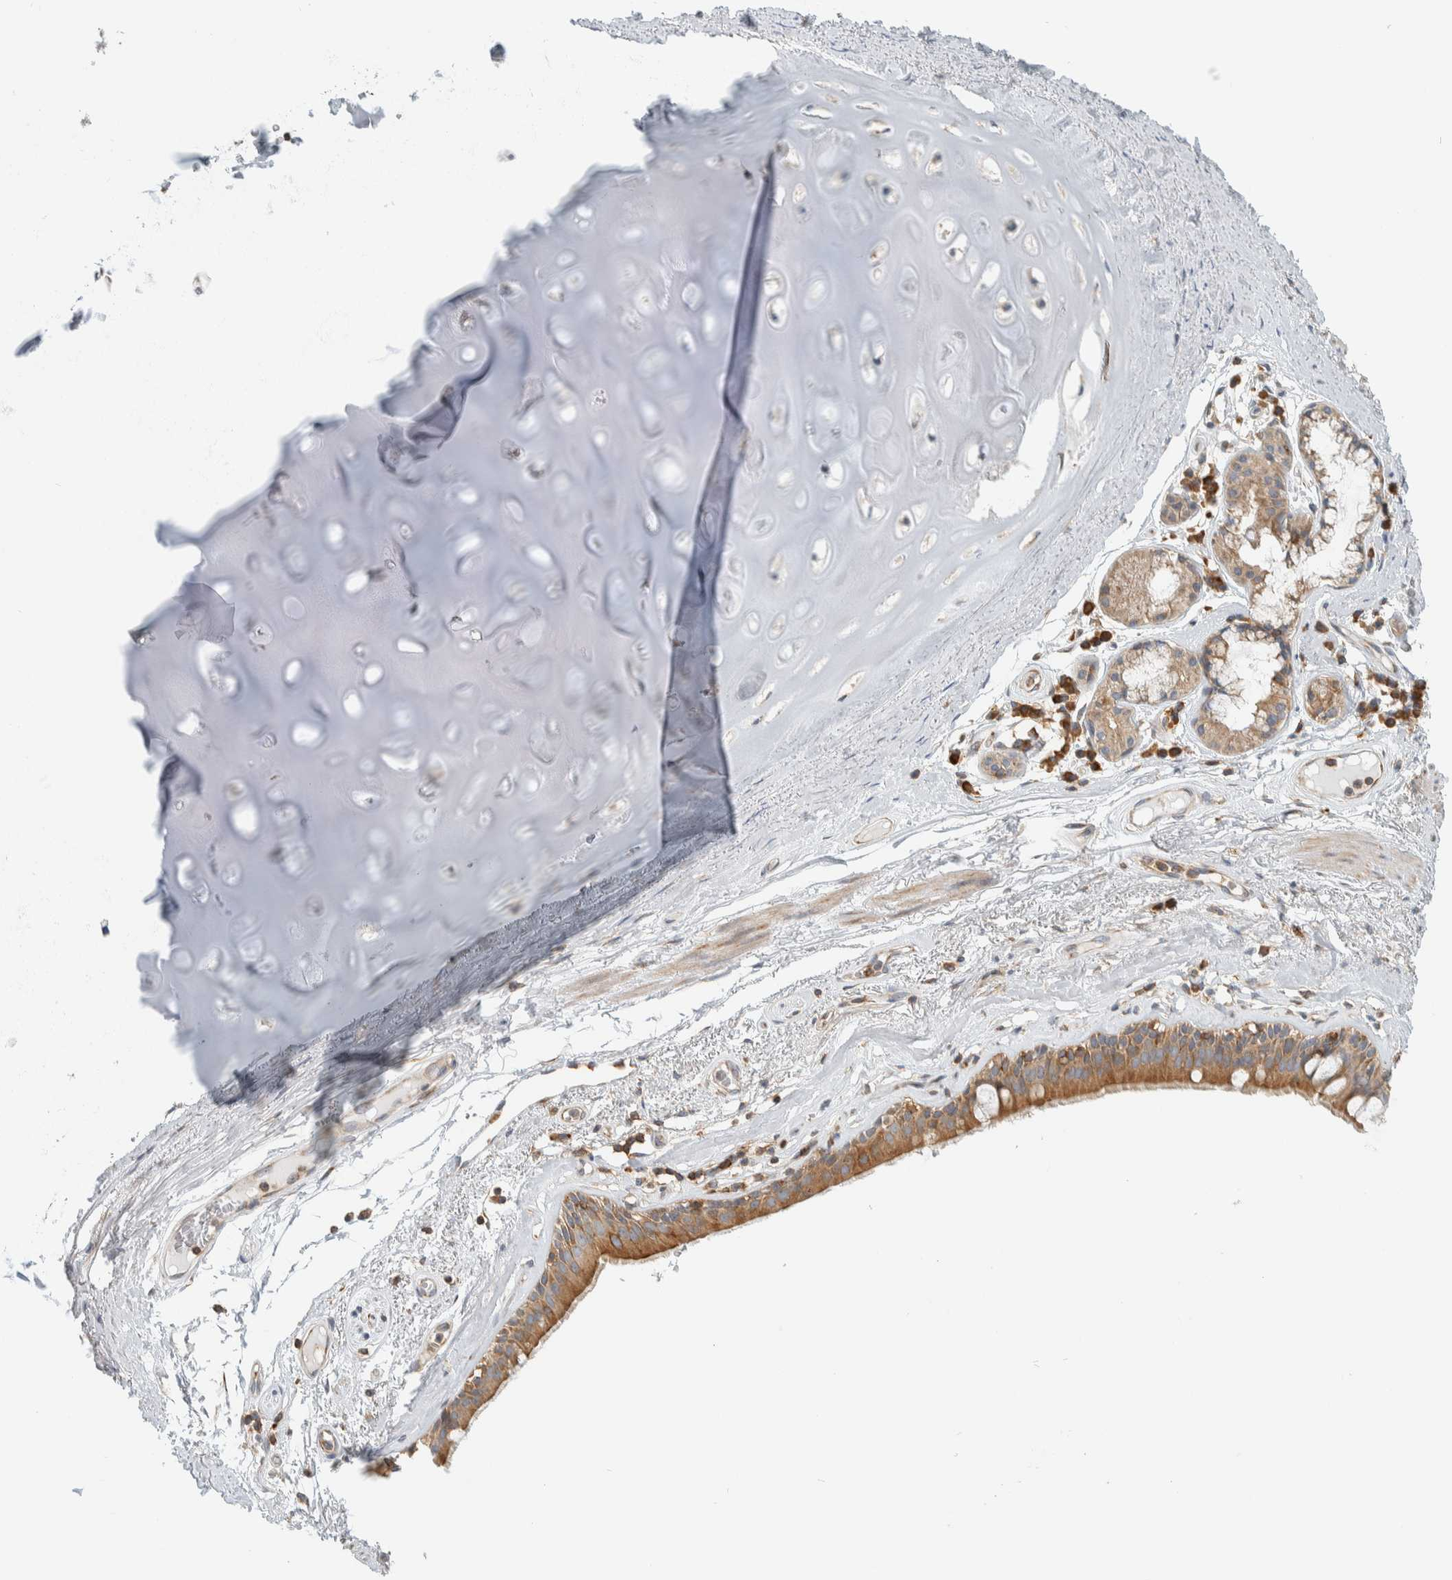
{"staining": {"intensity": "moderate", "quantity": ">75%", "location": "cytoplasmic/membranous"}, "tissue": "bronchus", "cell_type": "Respiratory epithelial cells", "image_type": "normal", "snomed": [{"axis": "morphology", "description": "Normal tissue, NOS"}, {"axis": "topography", "description": "Cartilage tissue"}], "caption": "Protein expression analysis of benign bronchus demonstrates moderate cytoplasmic/membranous expression in about >75% of respiratory epithelial cells.", "gene": "CCDC57", "patient": {"sex": "female", "age": 63}}